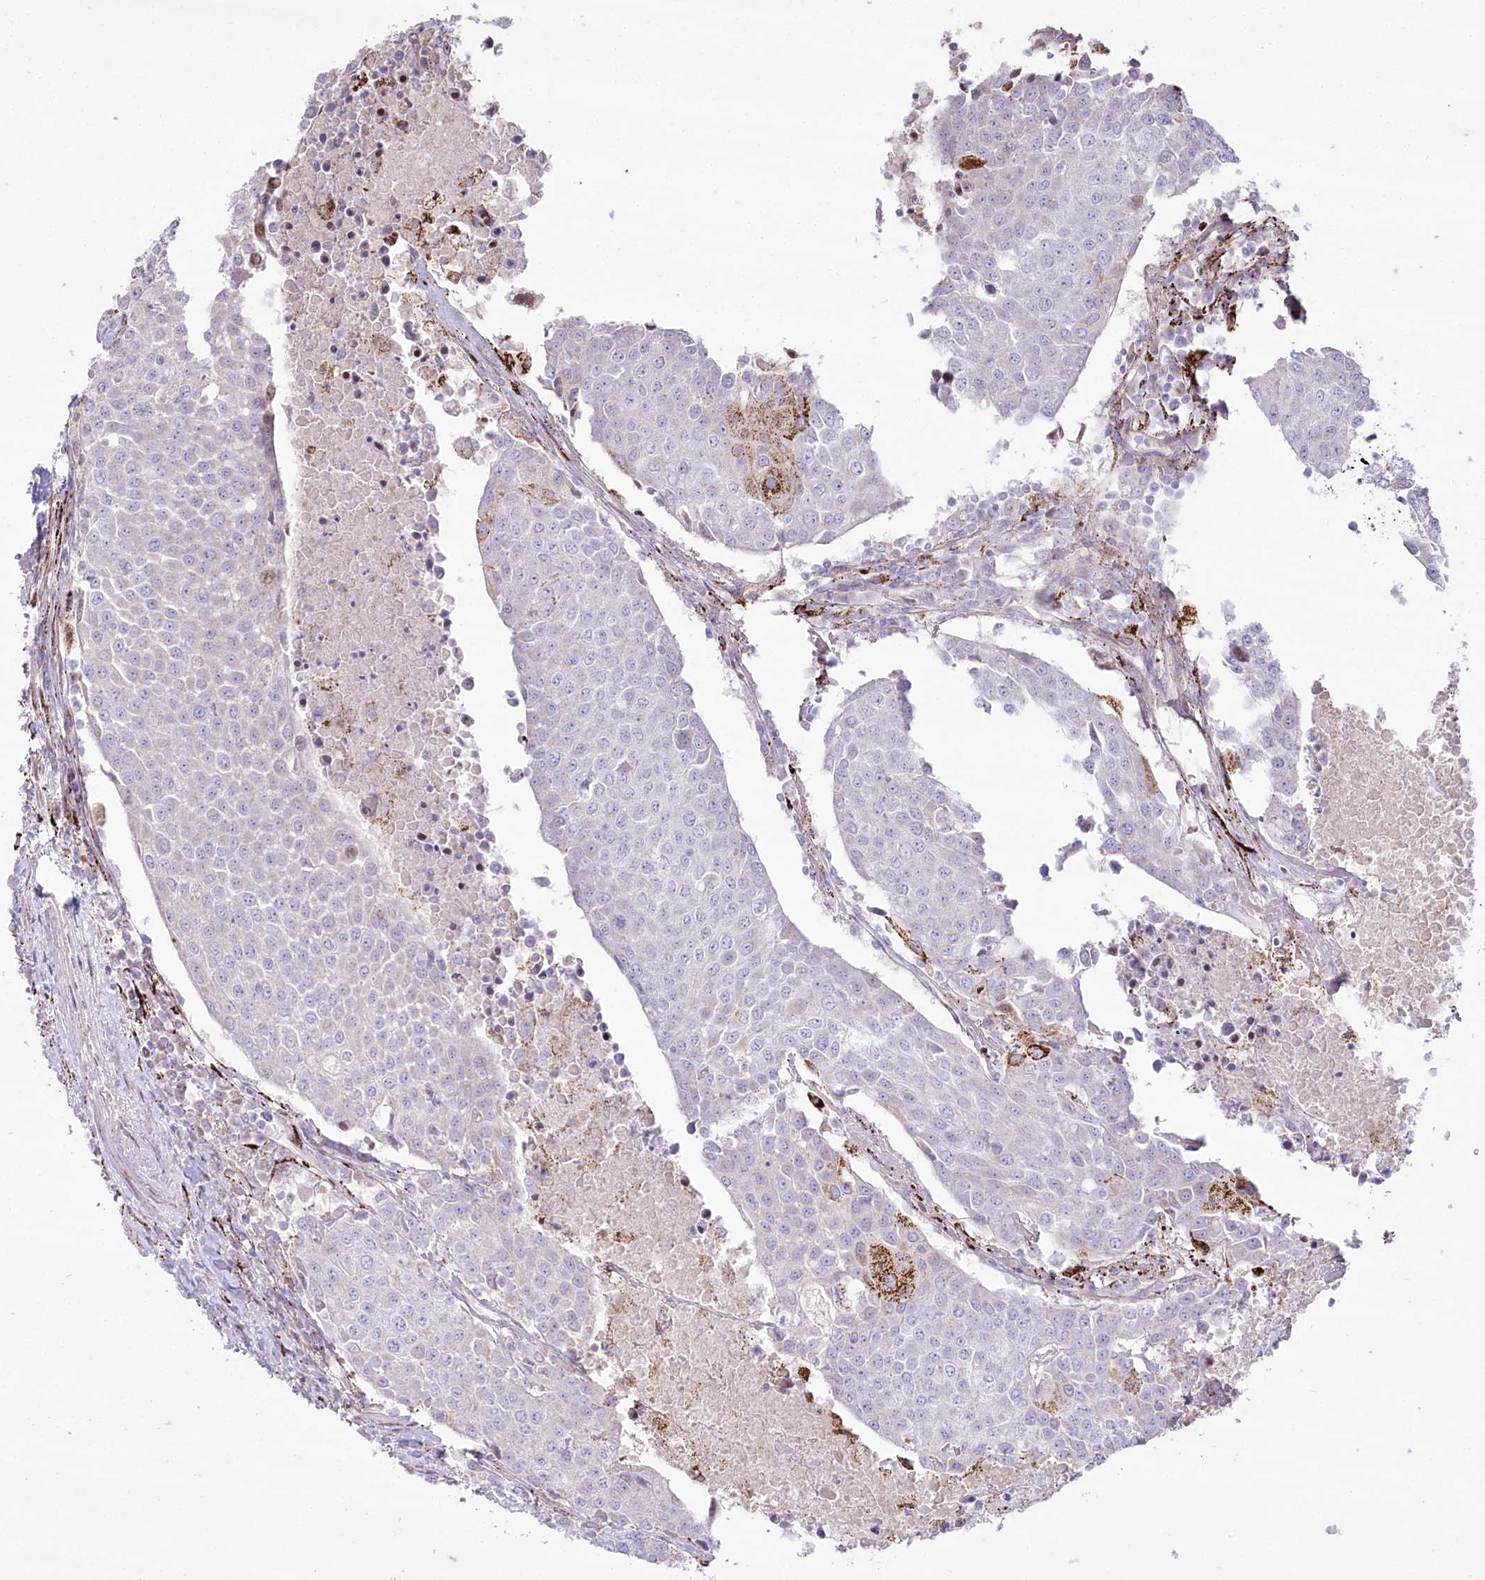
{"staining": {"intensity": "negative", "quantity": "none", "location": "none"}, "tissue": "urothelial cancer", "cell_type": "Tumor cells", "image_type": "cancer", "snomed": [{"axis": "morphology", "description": "Urothelial carcinoma, High grade"}, {"axis": "topography", "description": "Urinary bladder"}], "caption": "Immunohistochemistry (IHC) micrograph of neoplastic tissue: urothelial carcinoma (high-grade) stained with DAB (3,3'-diaminobenzidine) shows no significant protein expression in tumor cells.", "gene": "CEP164", "patient": {"sex": "female", "age": 85}}